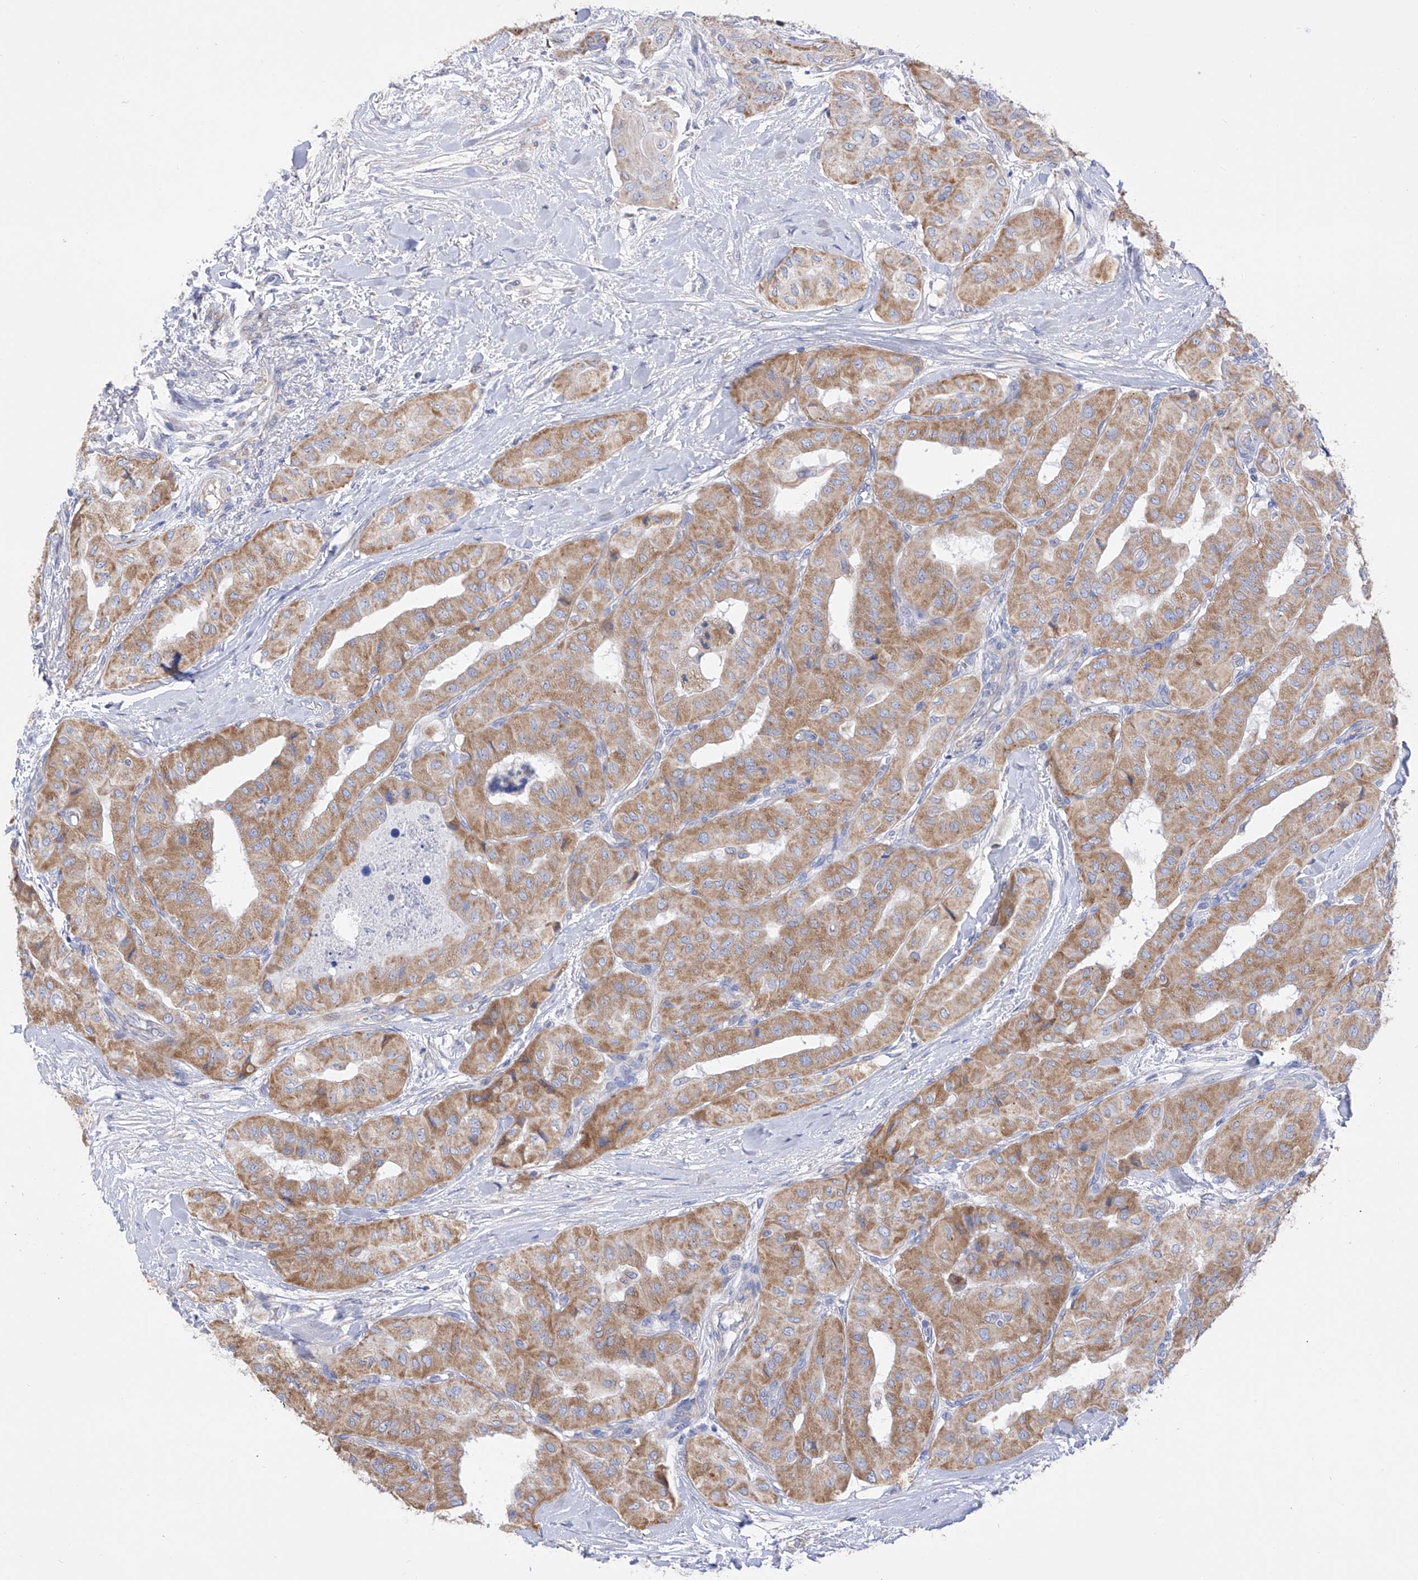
{"staining": {"intensity": "moderate", "quantity": ">75%", "location": "cytoplasmic/membranous"}, "tissue": "thyroid cancer", "cell_type": "Tumor cells", "image_type": "cancer", "snomed": [{"axis": "morphology", "description": "Papillary adenocarcinoma, NOS"}, {"axis": "topography", "description": "Thyroid gland"}], "caption": "Tumor cells exhibit medium levels of moderate cytoplasmic/membranous positivity in approximately >75% of cells in human thyroid papillary adenocarcinoma. (Brightfield microscopy of DAB IHC at high magnification).", "gene": "FLG", "patient": {"sex": "female", "age": 59}}